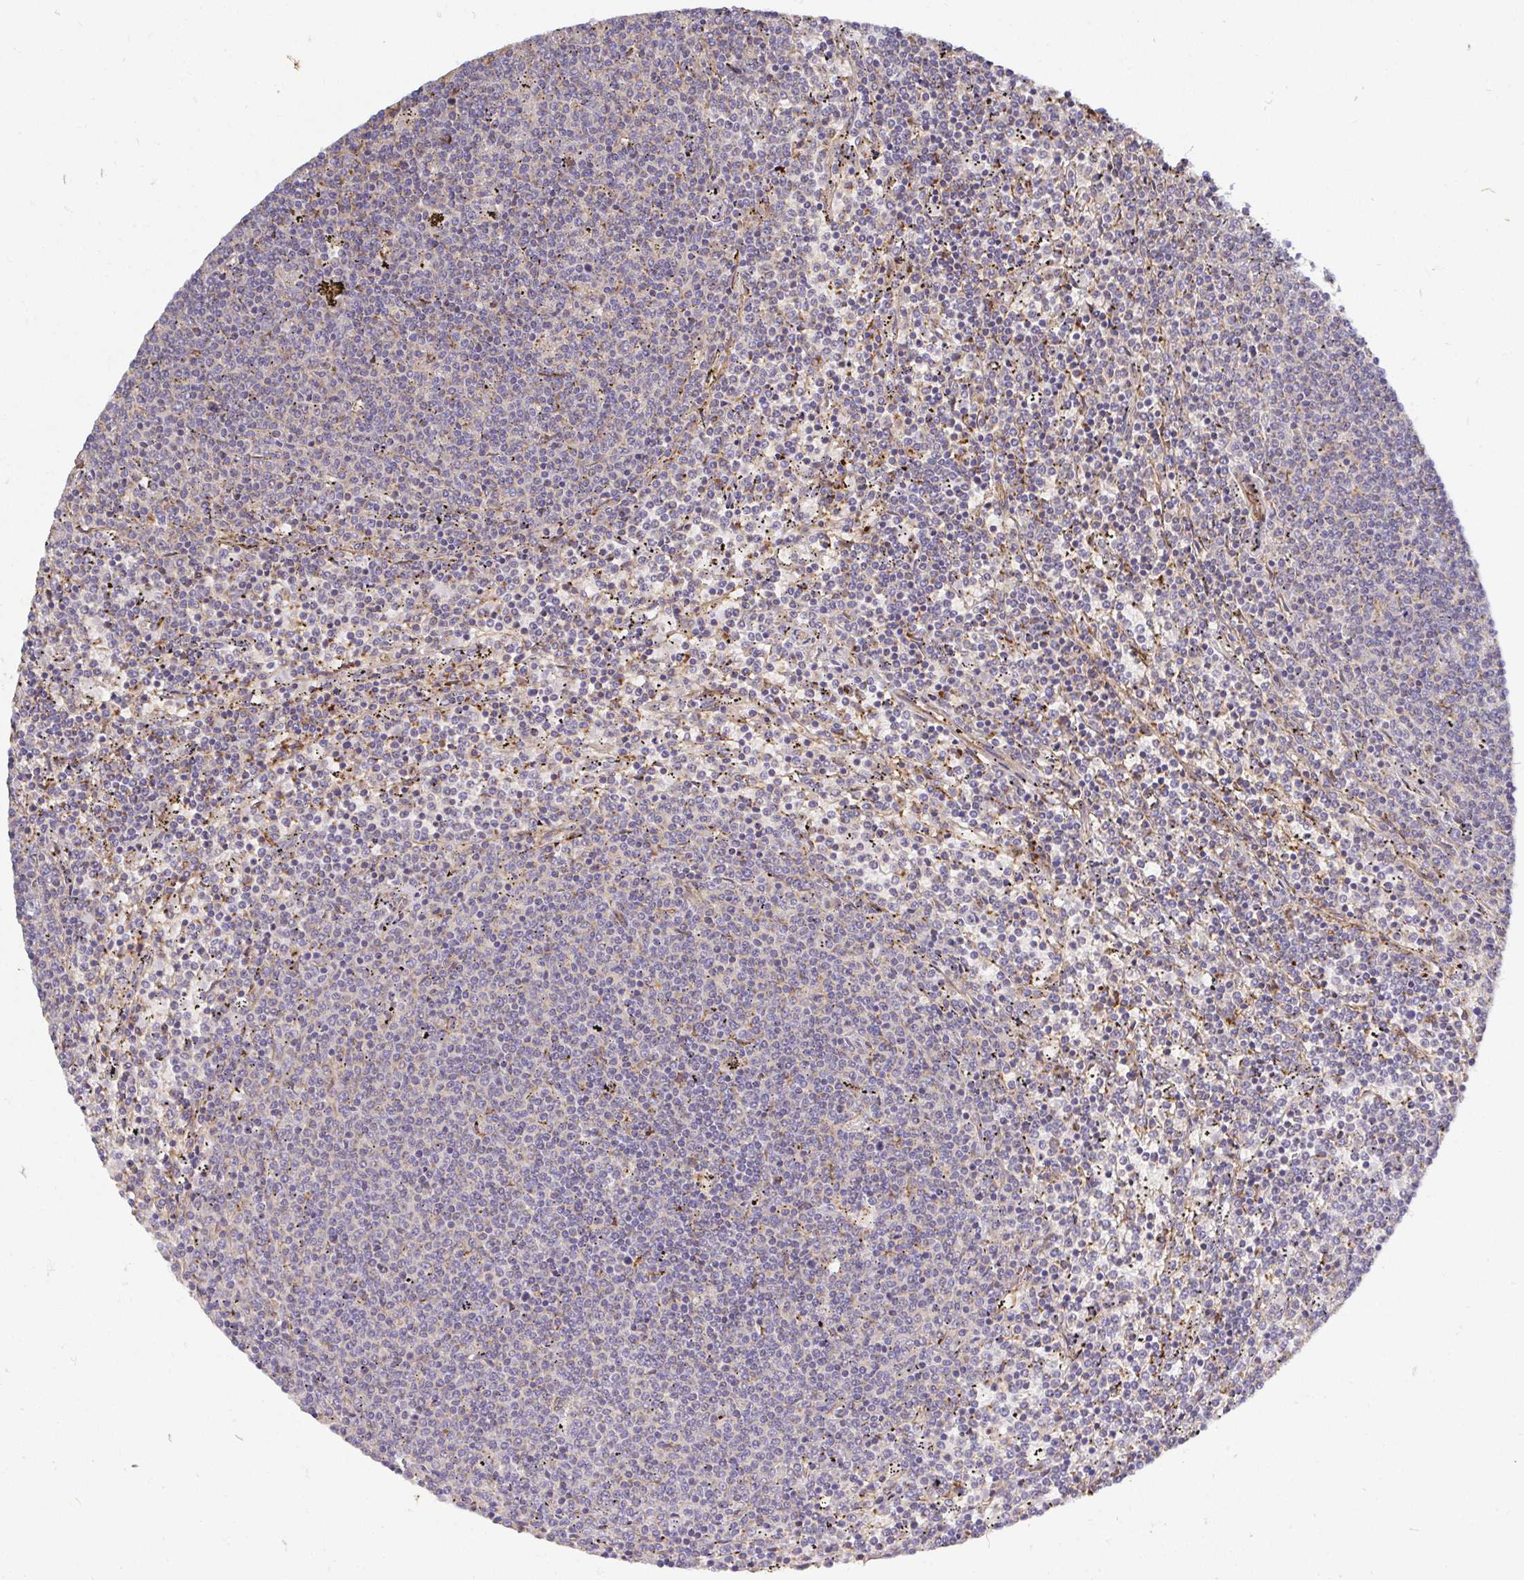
{"staining": {"intensity": "negative", "quantity": "none", "location": "none"}, "tissue": "lymphoma", "cell_type": "Tumor cells", "image_type": "cancer", "snomed": [{"axis": "morphology", "description": "Malignant lymphoma, non-Hodgkin's type, Low grade"}, {"axis": "topography", "description": "Spleen"}], "caption": "Lymphoma was stained to show a protein in brown. There is no significant positivity in tumor cells.", "gene": "TM9SF4", "patient": {"sex": "female", "age": 50}}